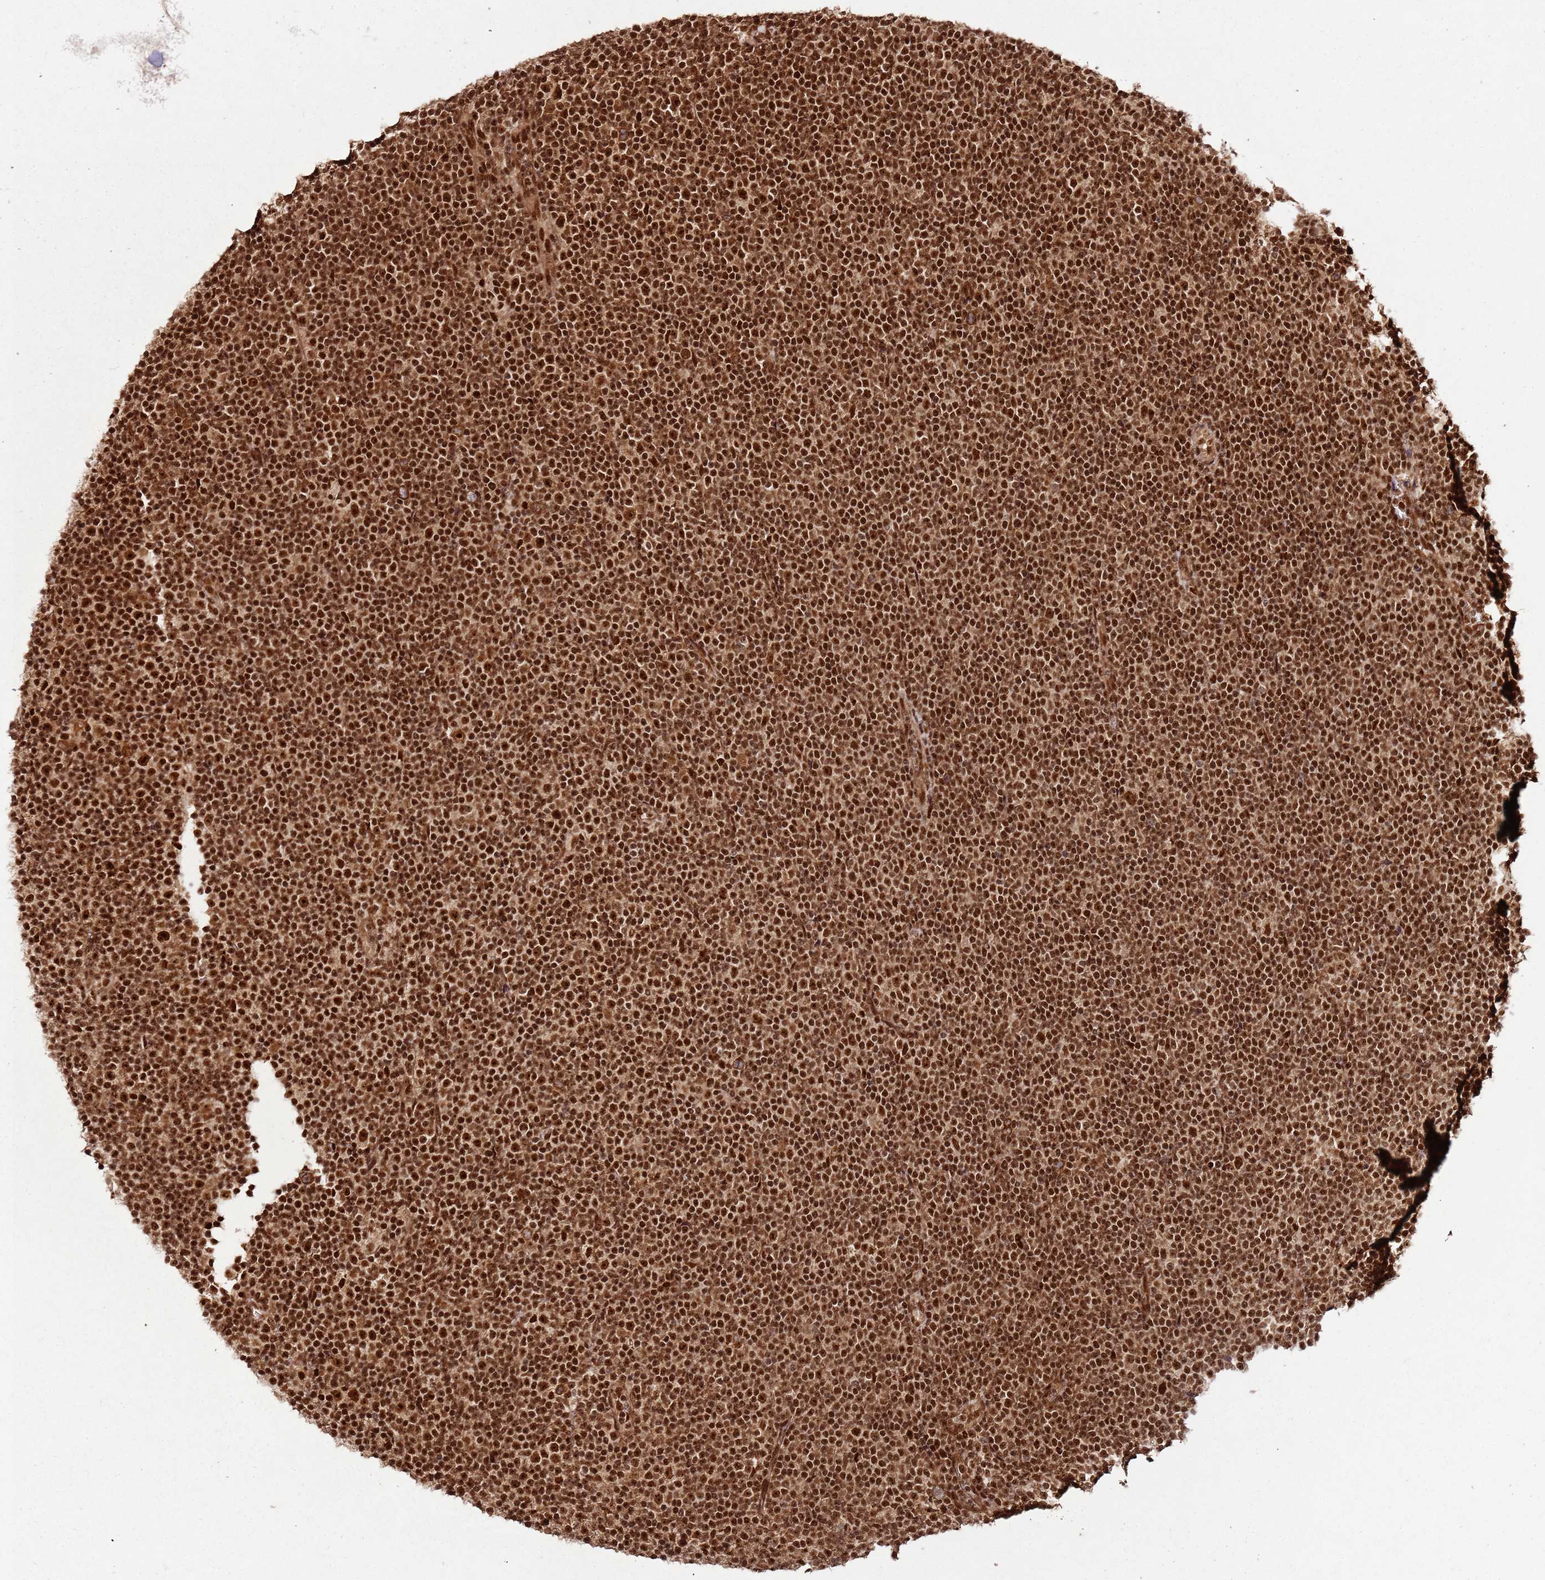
{"staining": {"intensity": "strong", "quantity": ">75%", "location": "nuclear"}, "tissue": "lymphoma", "cell_type": "Tumor cells", "image_type": "cancer", "snomed": [{"axis": "morphology", "description": "Malignant lymphoma, non-Hodgkin's type, Low grade"}, {"axis": "topography", "description": "Lymph node"}], "caption": "Lymphoma was stained to show a protein in brown. There is high levels of strong nuclear staining in approximately >75% of tumor cells. (DAB = brown stain, brightfield microscopy at high magnification).", "gene": "XRN2", "patient": {"sex": "female", "age": 67}}